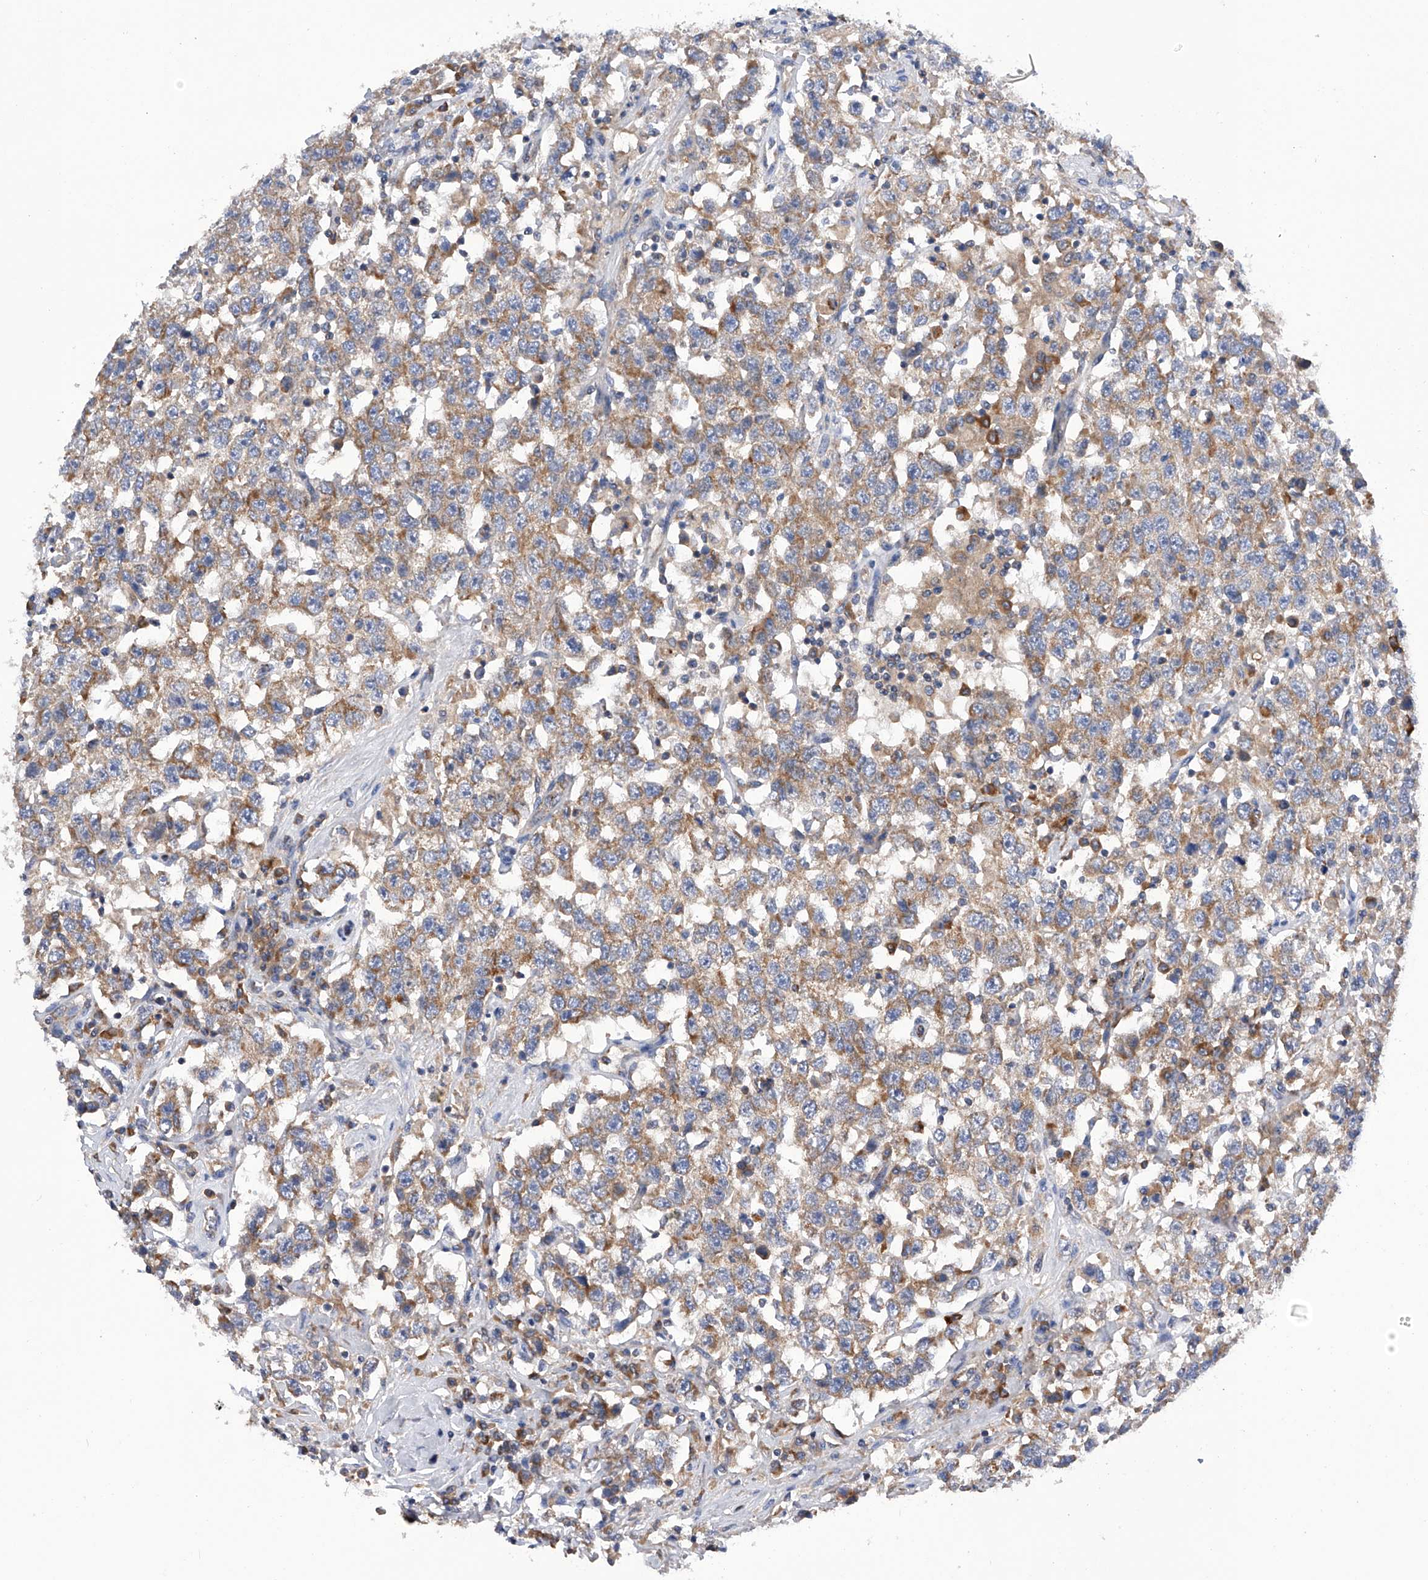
{"staining": {"intensity": "moderate", "quantity": ">75%", "location": "cytoplasmic/membranous"}, "tissue": "testis cancer", "cell_type": "Tumor cells", "image_type": "cancer", "snomed": [{"axis": "morphology", "description": "Seminoma, NOS"}, {"axis": "topography", "description": "Testis"}], "caption": "The photomicrograph exhibits a brown stain indicating the presence of a protein in the cytoplasmic/membranous of tumor cells in testis cancer (seminoma).", "gene": "MLYCD", "patient": {"sex": "male", "age": 41}}